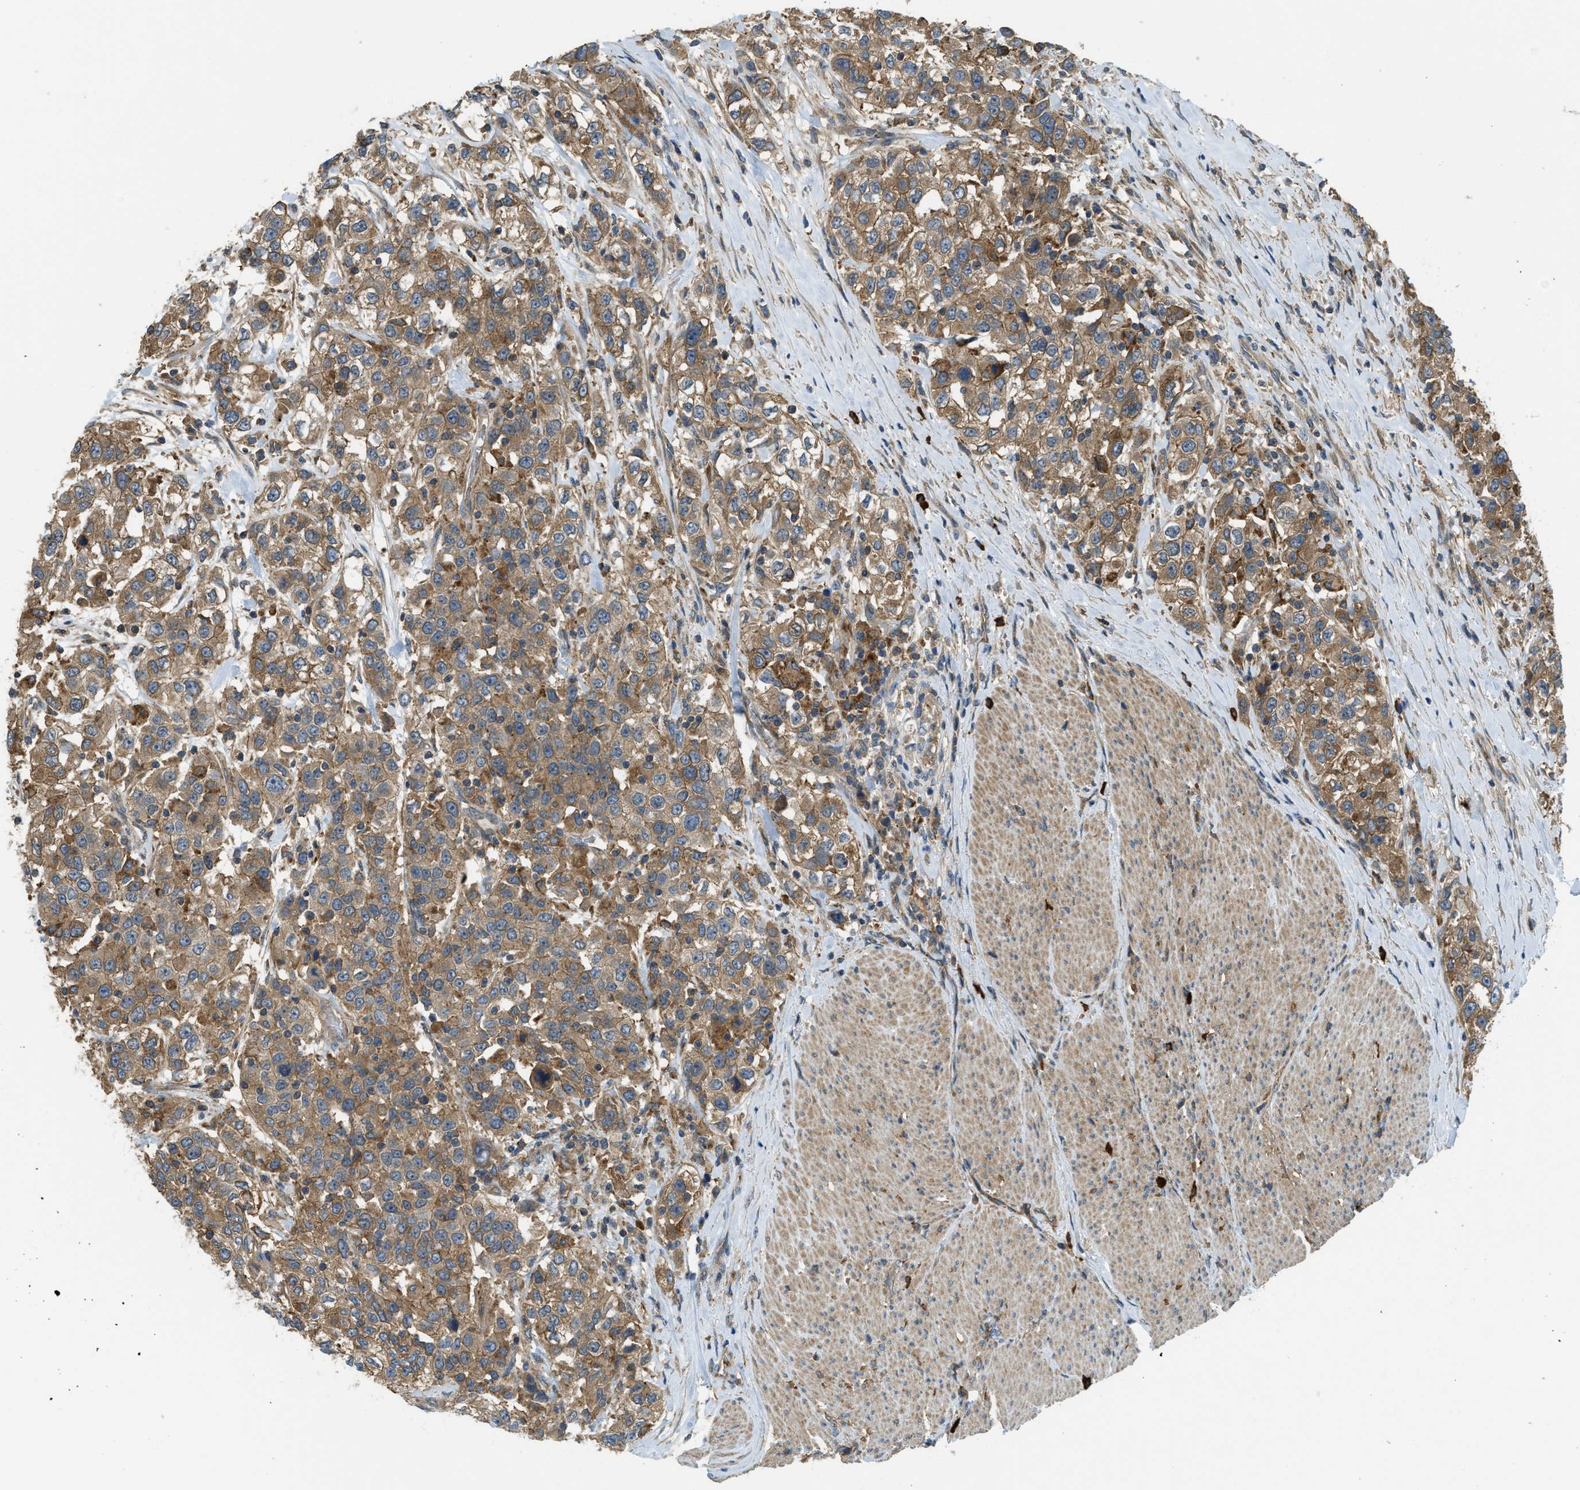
{"staining": {"intensity": "moderate", "quantity": ">75%", "location": "cytoplasmic/membranous"}, "tissue": "urothelial cancer", "cell_type": "Tumor cells", "image_type": "cancer", "snomed": [{"axis": "morphology", "description": "Urothelial carcinoma, High grade"}, {"axis": "topography", "description": "Urinary bladder"}], "caption": "Moderate cytoplasmic/membranous protein positivity is seen in about >75% of tumor cells in urothelial cancer.", "gene": "BAG4", "patient": {"sex": "female", "age": 80}}